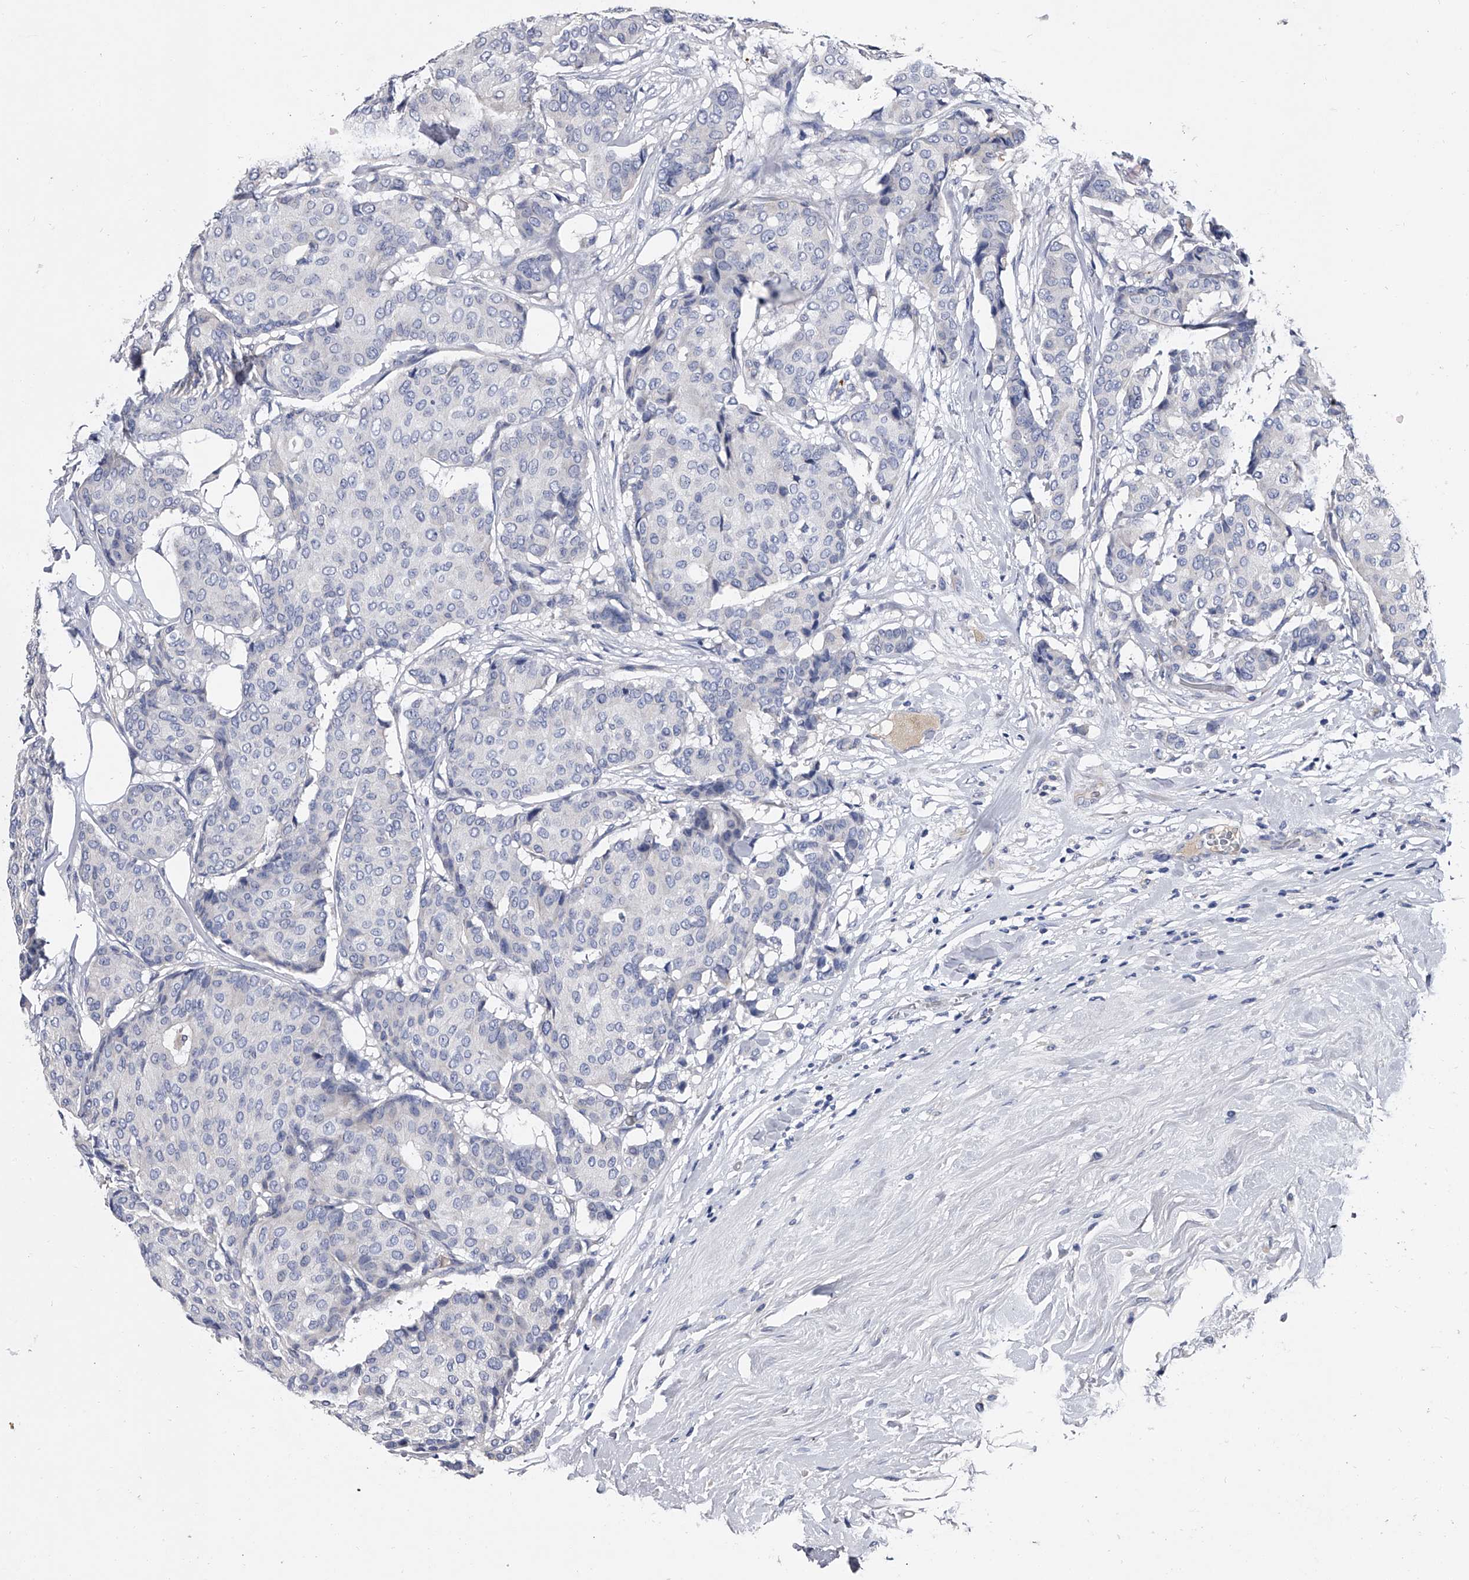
{"staining": {"intensity": "negative", "quantity": "none", "location": "none"}, "tissue": "breast cancer", "cell_type": "Tumor cells", "image_type": "cancer", "snomed": [{"axis": "morphology", "description": "Duct carcinoma"}, {"axis": "topography", "description": "Breast"}], "caption": "This is a image of immunohistochemistry (IHC) staining of infiltrating ductal carcinoma (breast), which shows no expression in tumor cells. (Brightfield microscopy of DAB IHC at high magnification).", "gene": "EFCAB7", "patient": {"sex": "female", "age": 75}}